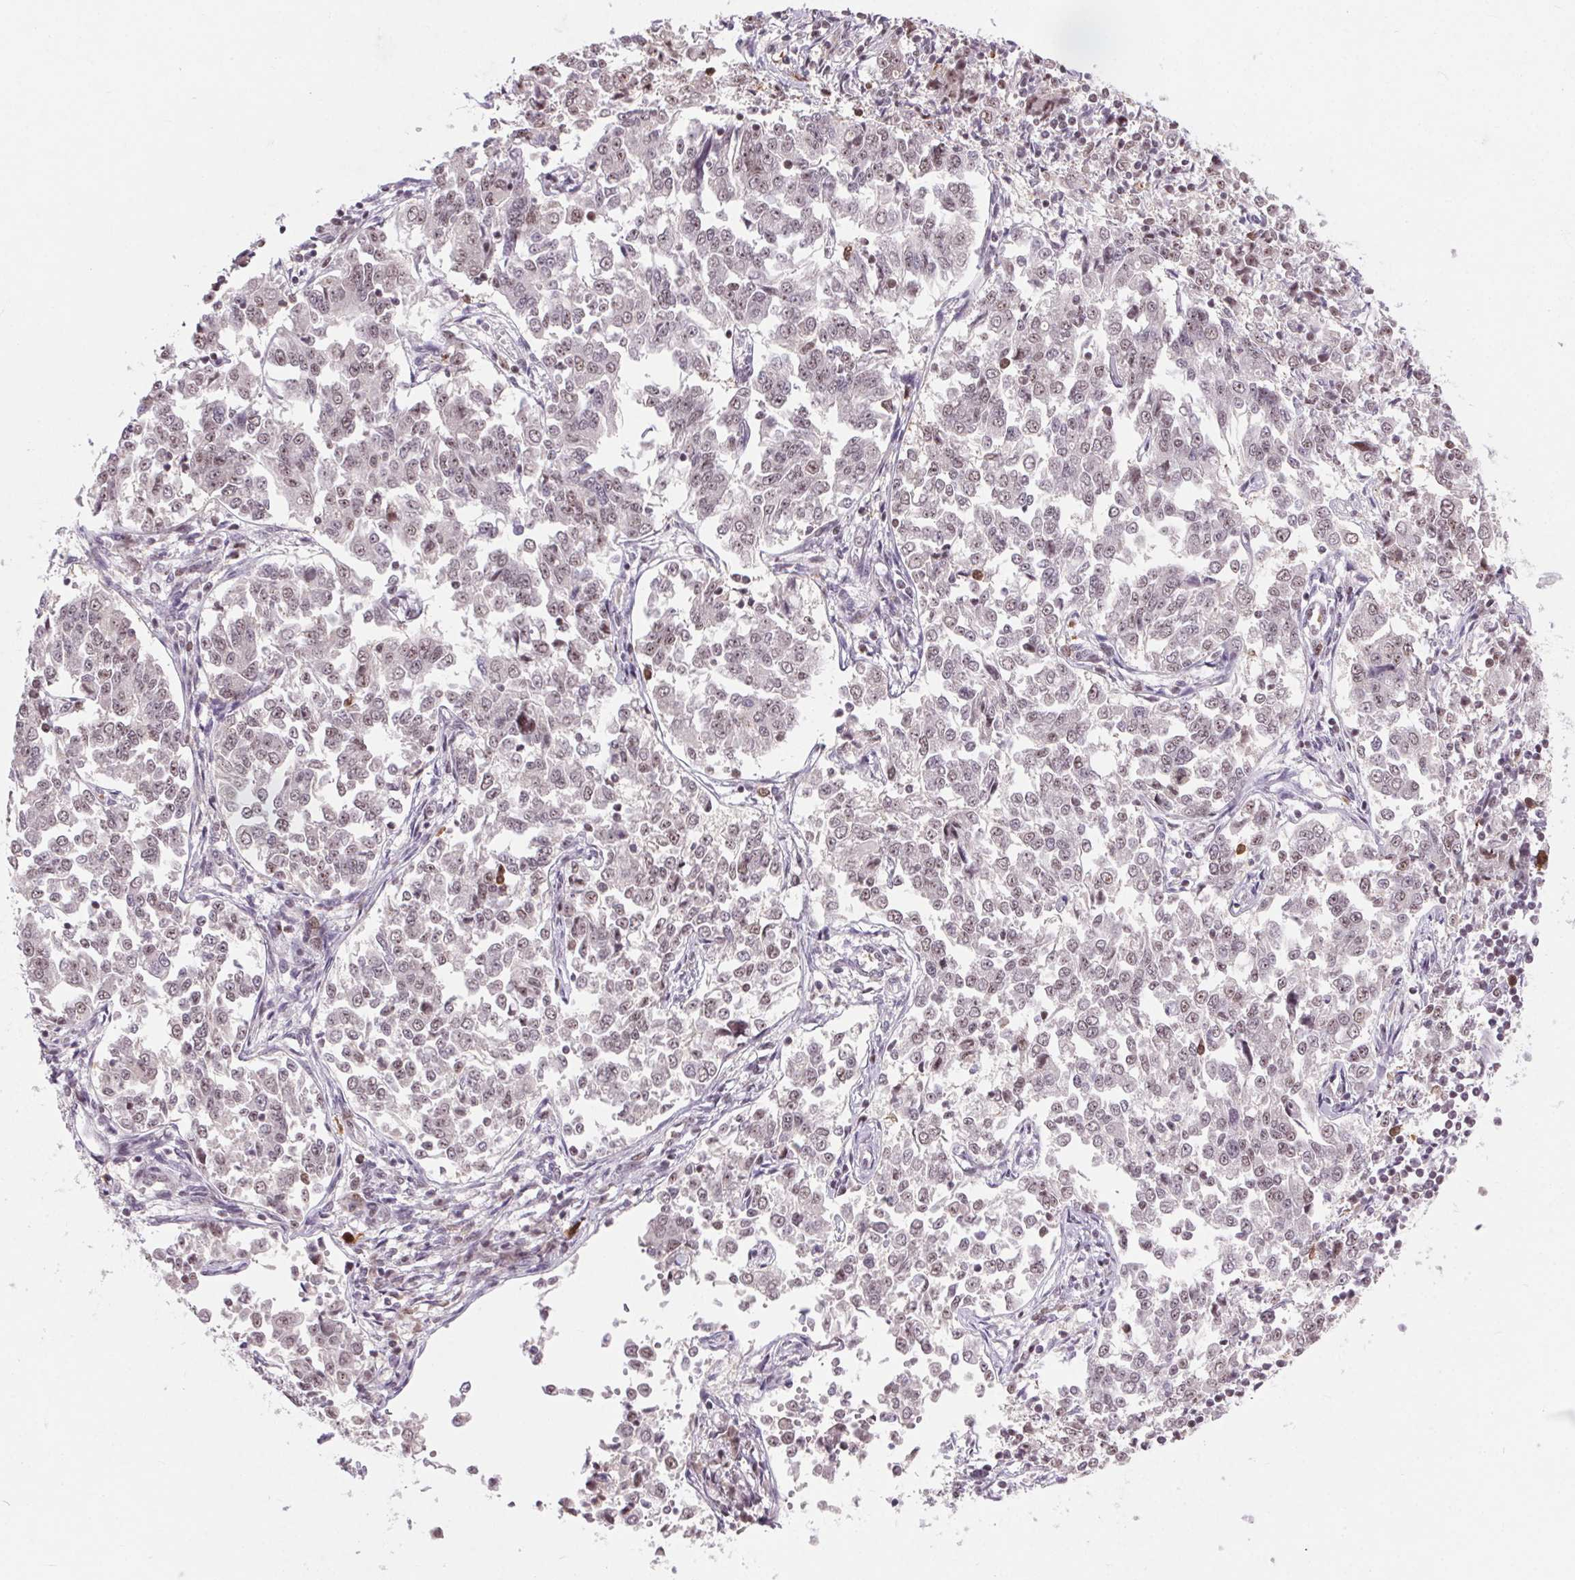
{"staining": {"intensity": "moderate", "quantity": "<25%", "location": "nuclear"}, "tissue": "endometrial cancer", "cell_type": "Tumor cells", "image_type": "cancer", "snomed": [{"axis": "morphology", "description": "Adenocarcinoma, NOS"}, {"axis": "topography", "description": "Endometrium"}], "caption": "Immunohistochemical staining of endometrial cancer exhibits moderate nuclear protein positivity in approximately <25% of tumor cells.", "gene": "CD2BP2", "patient": {"sex": "female", "age": 43}}